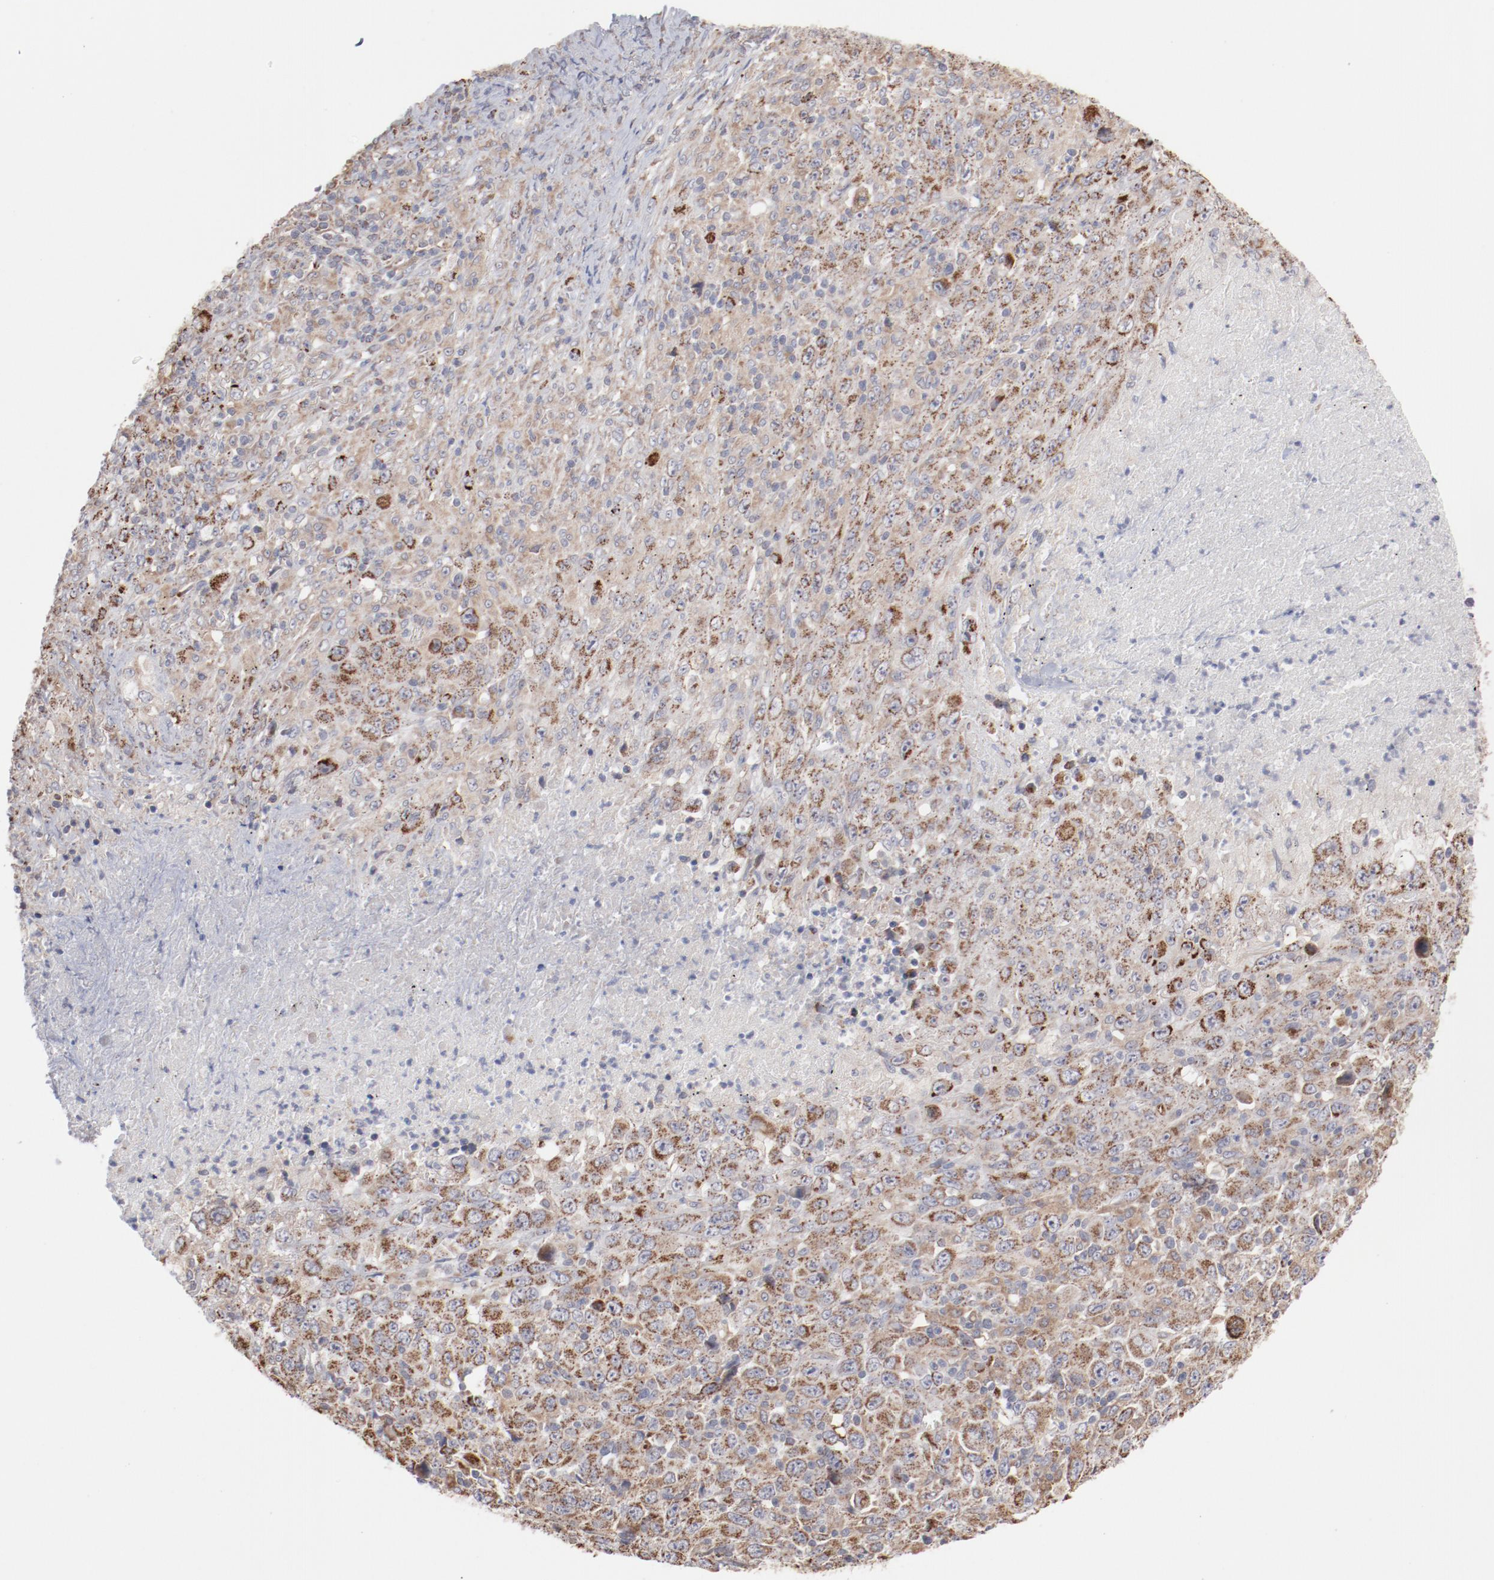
{"staining": {"intensity": "moderate", "quantity": ">75%", "location": "cytoplasmic/membranous"}, "tissue": "melanoma", "cell_type": "Tumor cells", "image_type": "cancer", "snomed": [{"axis": "morphology", "description": "Malignant melanoma, Metastatic site"}, {"axis": "topography", "description": "Skin"}], "caption": "IHC staining of melanoma, which demonstrates medium levels of moderate cytoplasmic/membranous positivity in about >75% of tumor cells indicating moderate cytoplasmic/membranous protein positivity. The staining was performed using DAB (3,3'-diaminobenzidine) (brown) for protein detection and nuclei were counterstained in hematoxylin (blue).", "gene": "PPFIBP2", "patient": {"sex": "female", "age": 56}}